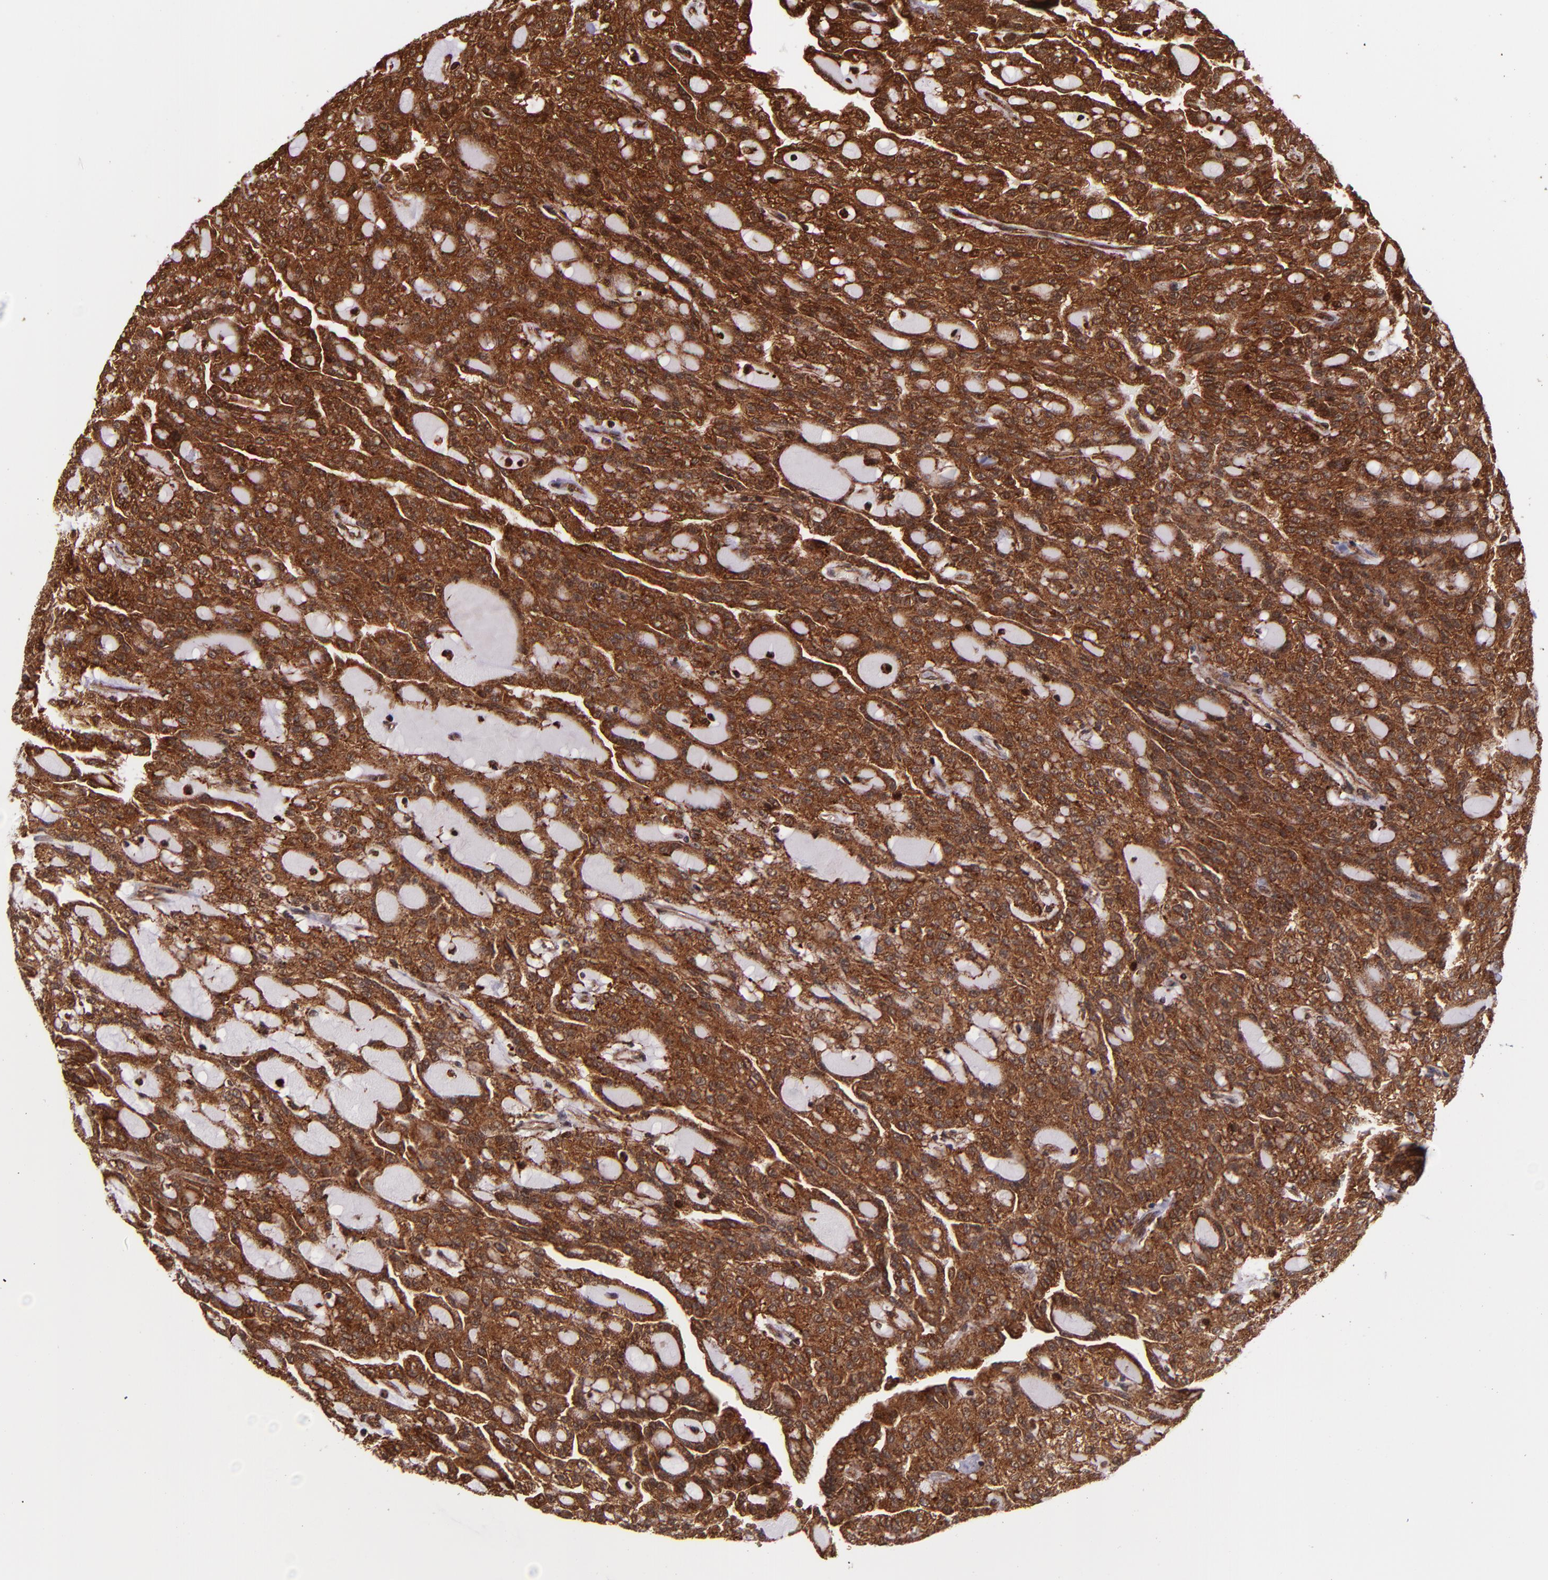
{"staining": {"intensity": "strong", "quantity": ">75%", "location": "cytoplasmic/membranous,nuclear"}, "tissue": "renal cancer", "cell_type": "Tumor cells", "image_type": "cancer", "snomed": [{"axis": "morphology", "description": "Adenocarcinoma, NOS"}, {"axis": "topography", "description": "Kidney"}], "caption": "Protein expression analysis of human renal adenocarcinoma reveals strong cytoplasmic/membranous and nuclear positivity in approximately >75% of tumor cells. The protein is stained brown, and the nuclei are stained in blue (DAB IHC with brightfield microscopy, high magnification).", "gene": "STX8", "patient": {"sex": "male", "age": 63}}